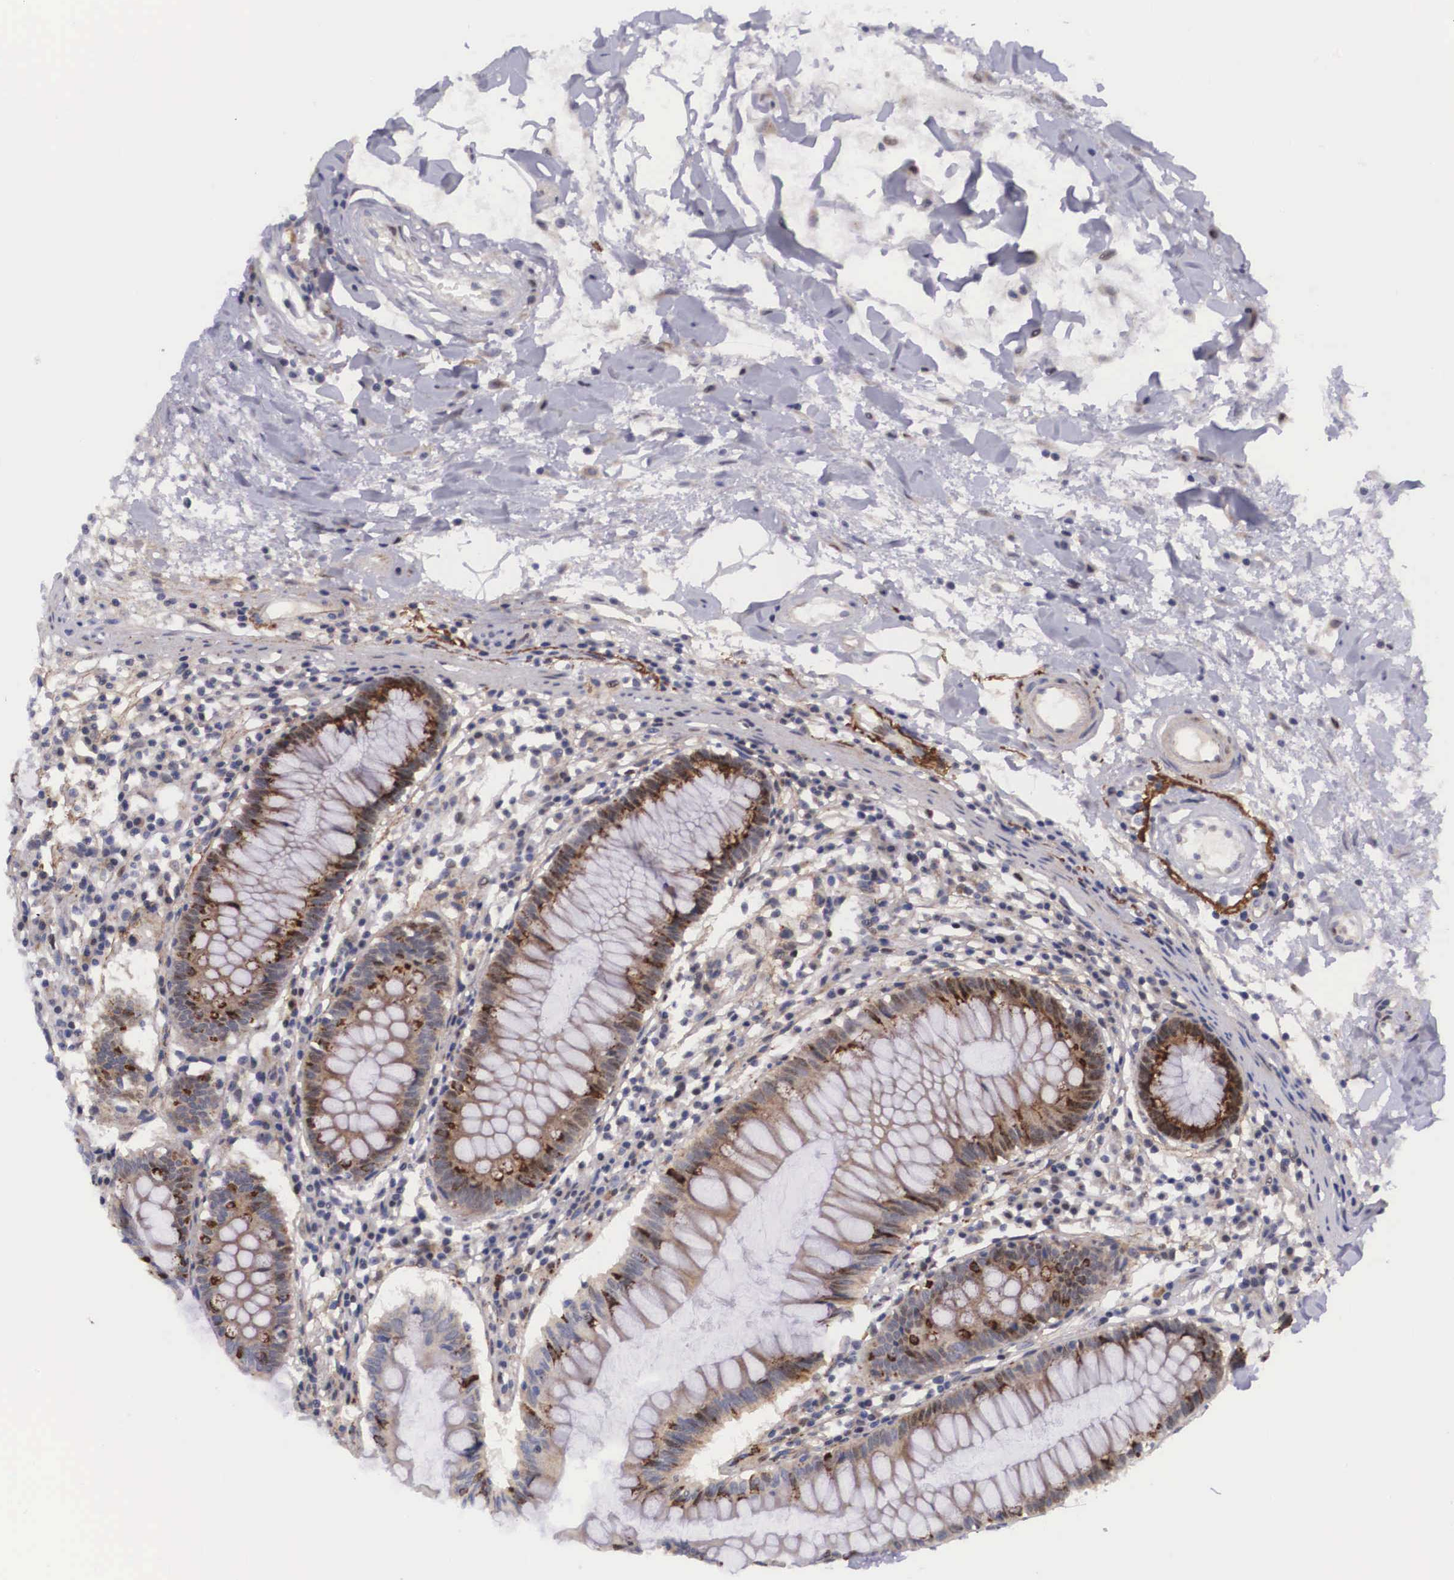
{"staining": {"intensity": "negative", "quantity": "none", "location": "none"}, "tissue": "colon", "cell_type": "Endothelial cells", "image_type": "normal", "snomed": [{"axis": "morphology", "description": "Normal tissue, NOS"}, {"axis": "topography", "description": "Colon"}], "caption": "Protein analysis of unremarkable colon exhibits no significant positivity in endothelial cells.", "gene": "EMID1", "patient": {"sex": "female", "age": 55}}